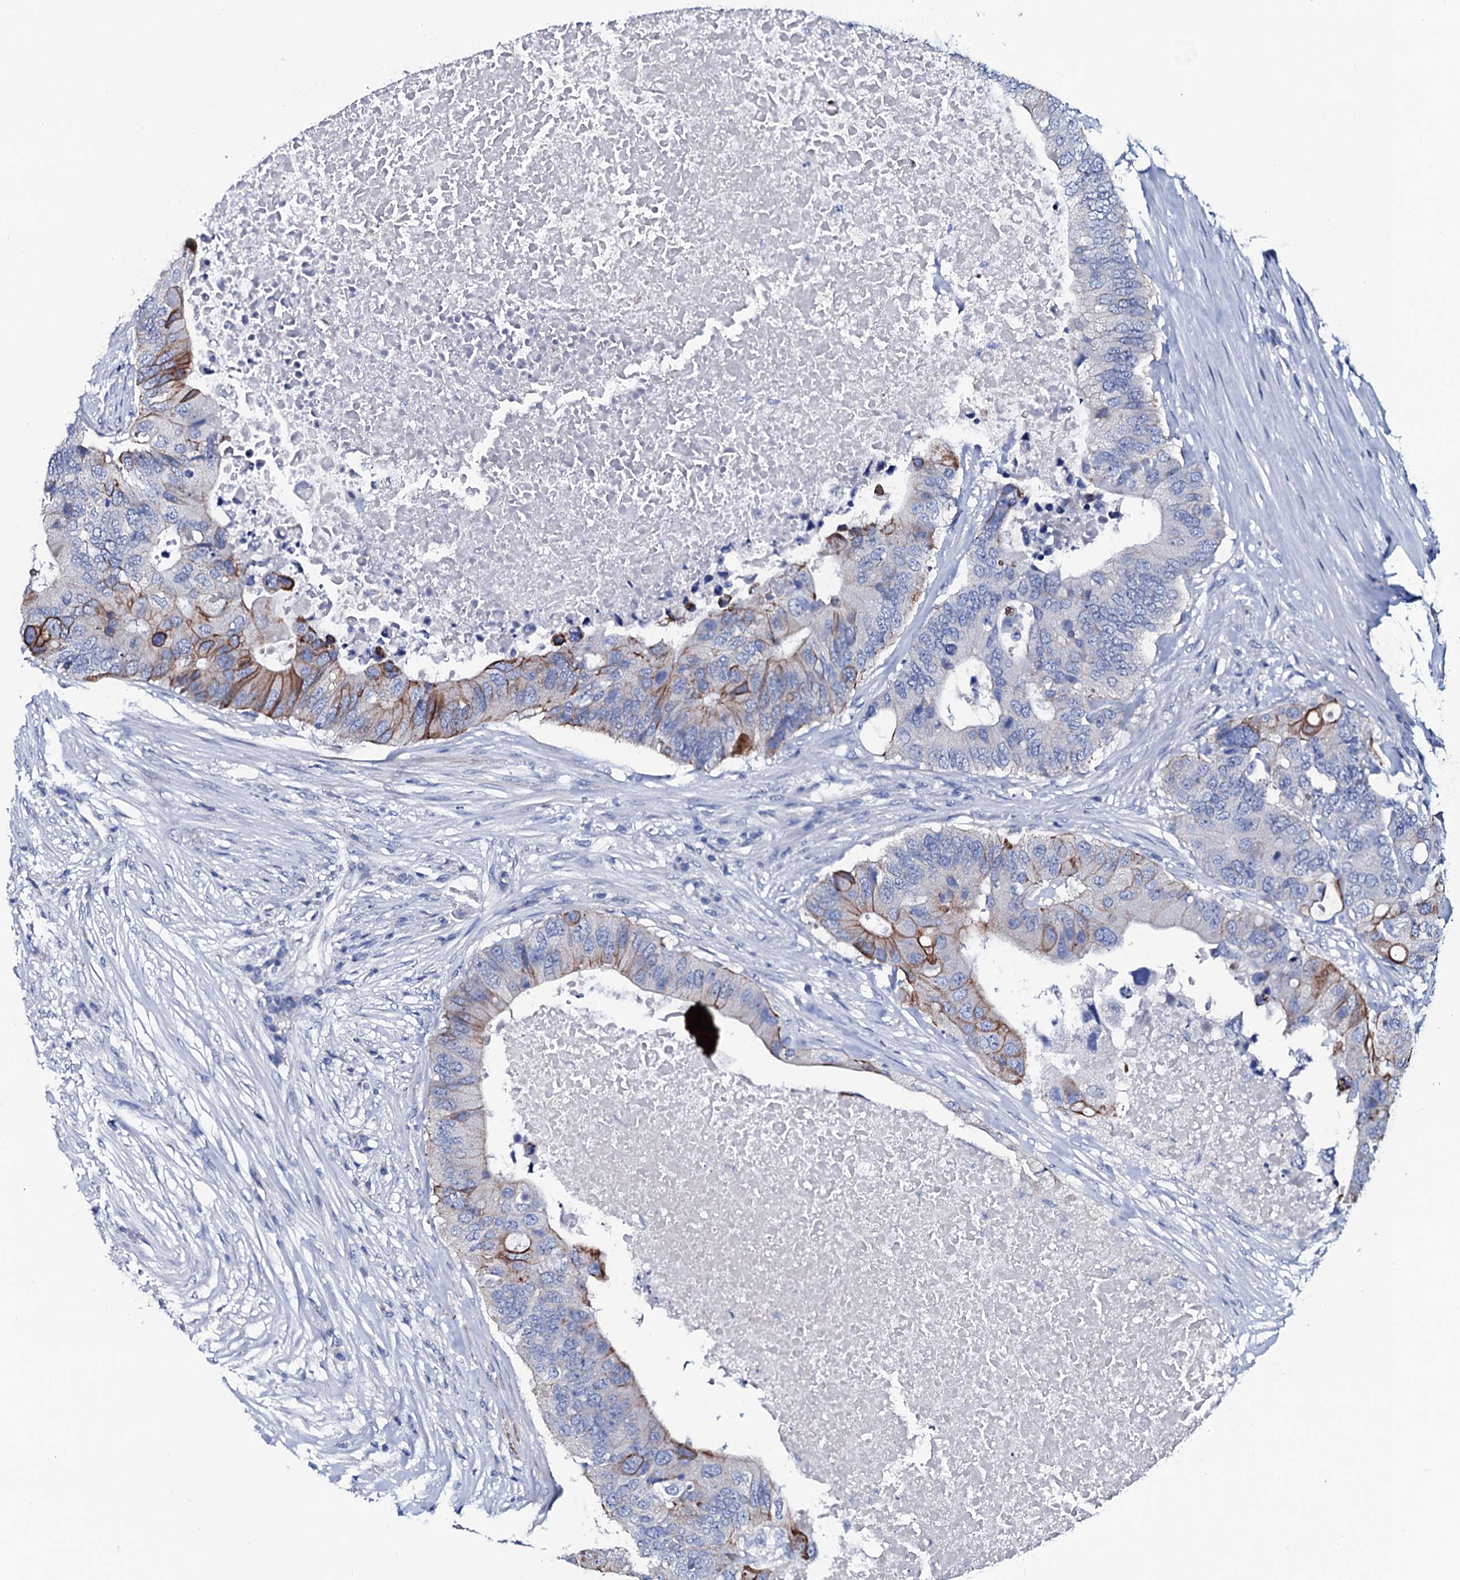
{"staining": {"intensity": "moderate", "quantity": "25%-75%", "location": "cytoplasmic/membranous"}, "tissue": "colorectal cancer", "cell_type": "Tumor cells", "image_type": "cancer", "snomed": [{"axis": "morphology", "description": "Adenocarcinoma, NOS"}, {"axis": "topography", "description": "Colon"}], "caption": "The micrograph shows a brown stain indicating the presence of a protein in the cytoplasmic/membranous of tumor cells in colorectal adenocarcinoma.", "gene": "GYS2", "patient": {"sex": "male", "age": 71}}